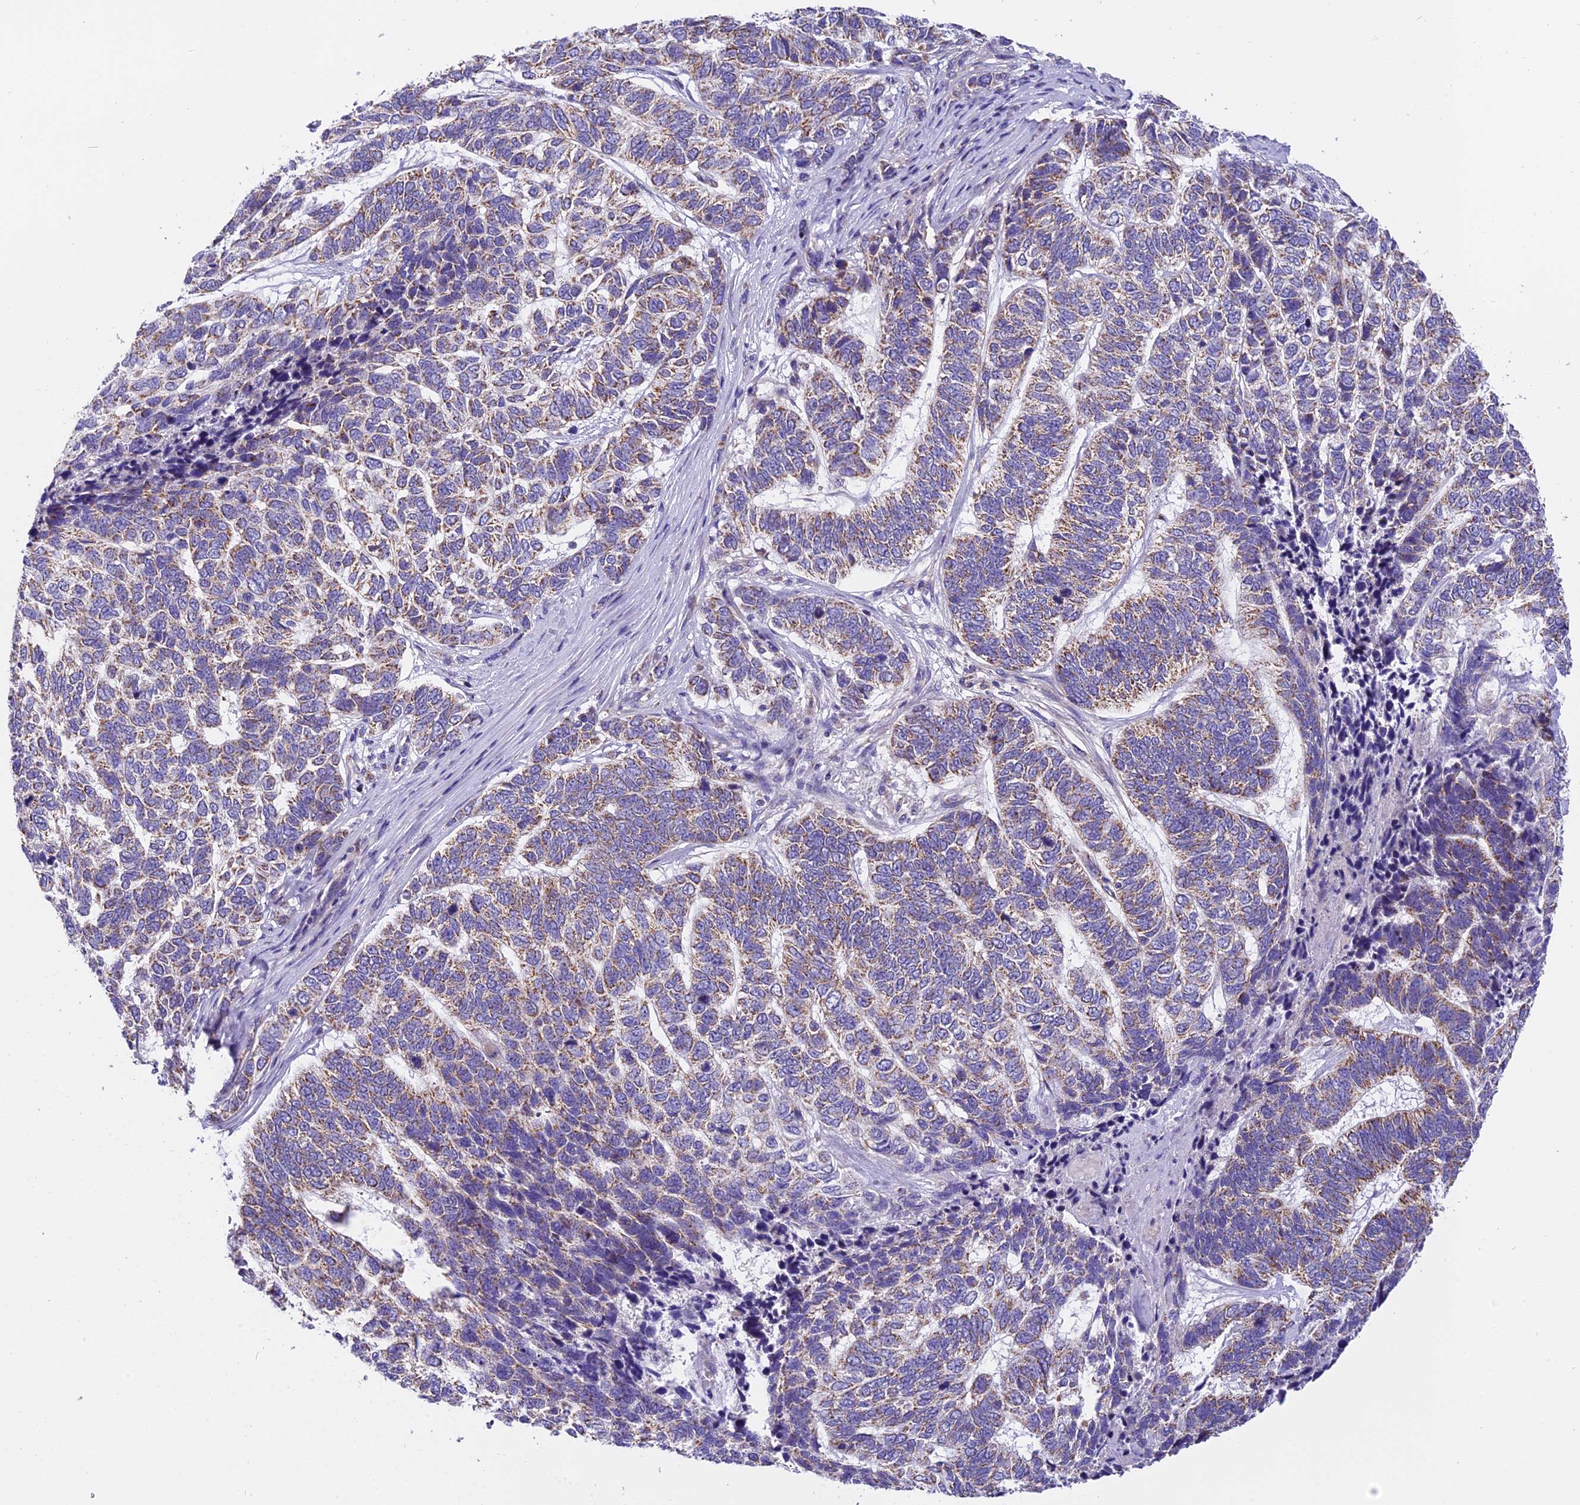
{"staining": {"intensity": "weak", "quantity": ">75%", "location": "cytoplasmic/membranous"}, "tissue": "skin cancer", "cell_type": "Tumor cells", "image_type": "cancer", "snomed": [{"axis": "morphology", "description": "Basal cell carcinoma"}, {"axis": "topography", "description": "Skin"}], "caption": "IHC staining of basal cell carcinoma (skin), which displays low levels of weak cytoplasmic/membranous staining in about >75% of tumor cells indicating weak cytoplasmic/membranous protein positivity. The staining was performed using DAB (3,3'-diaminobenzidine) (brown) for protein detection and nuclei were counterstained in hematoxylin (blue).", "gene": "MGME1", "patient": {"sex": "female", "age": 65}}